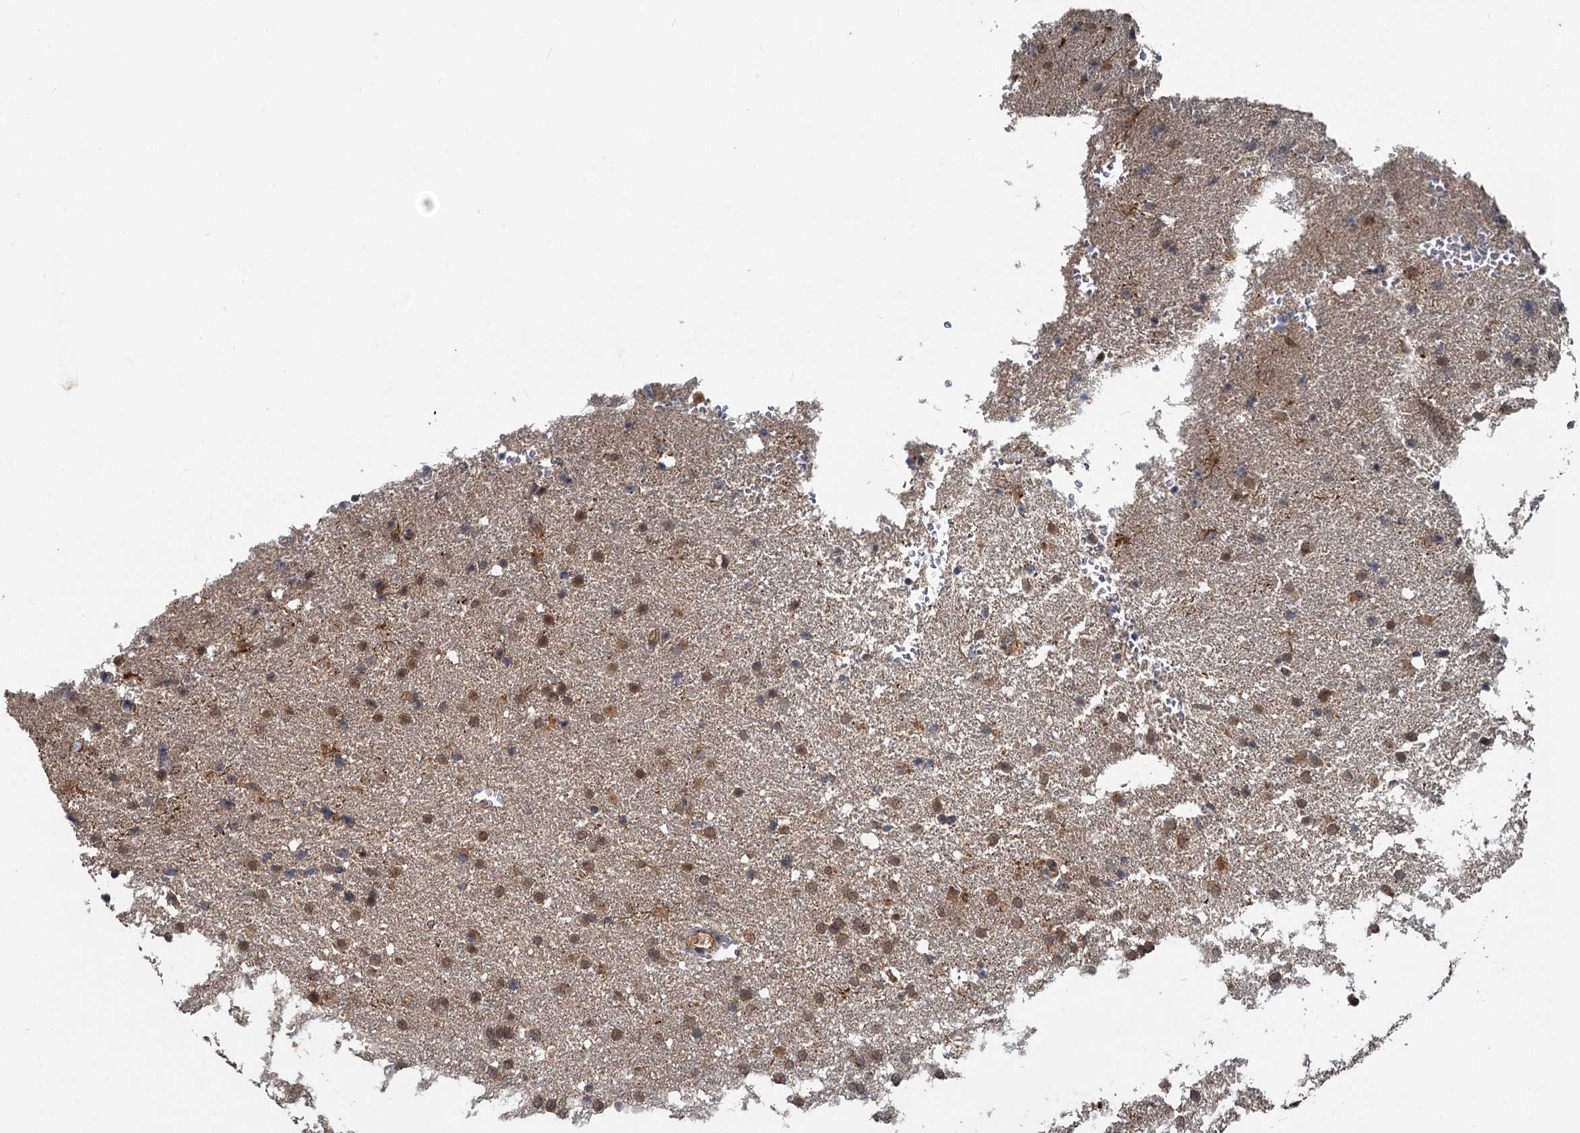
{"staining": {"intensity": "moderate", "quantity": ">75%", "location": "cytoplasmic/membranous,nuclear"}, "tissue": "glioma", "cell_type": "Tumor cells", "image_type": "cancer", "snomed": [{"axis": "morphology", "description": "Glioma, malignant, High grade"}, {"axis": "topography", "description": "Brain"}], "caption": "IHC (DAB) staining of high-grade glioma (malignant) exhibits moderate cytoplasmic/membranous and nuclear protein staining in approximately >75% of tumor cells.", "gene": "RITA1", "patient": {"sex": "male", "age": 72}}